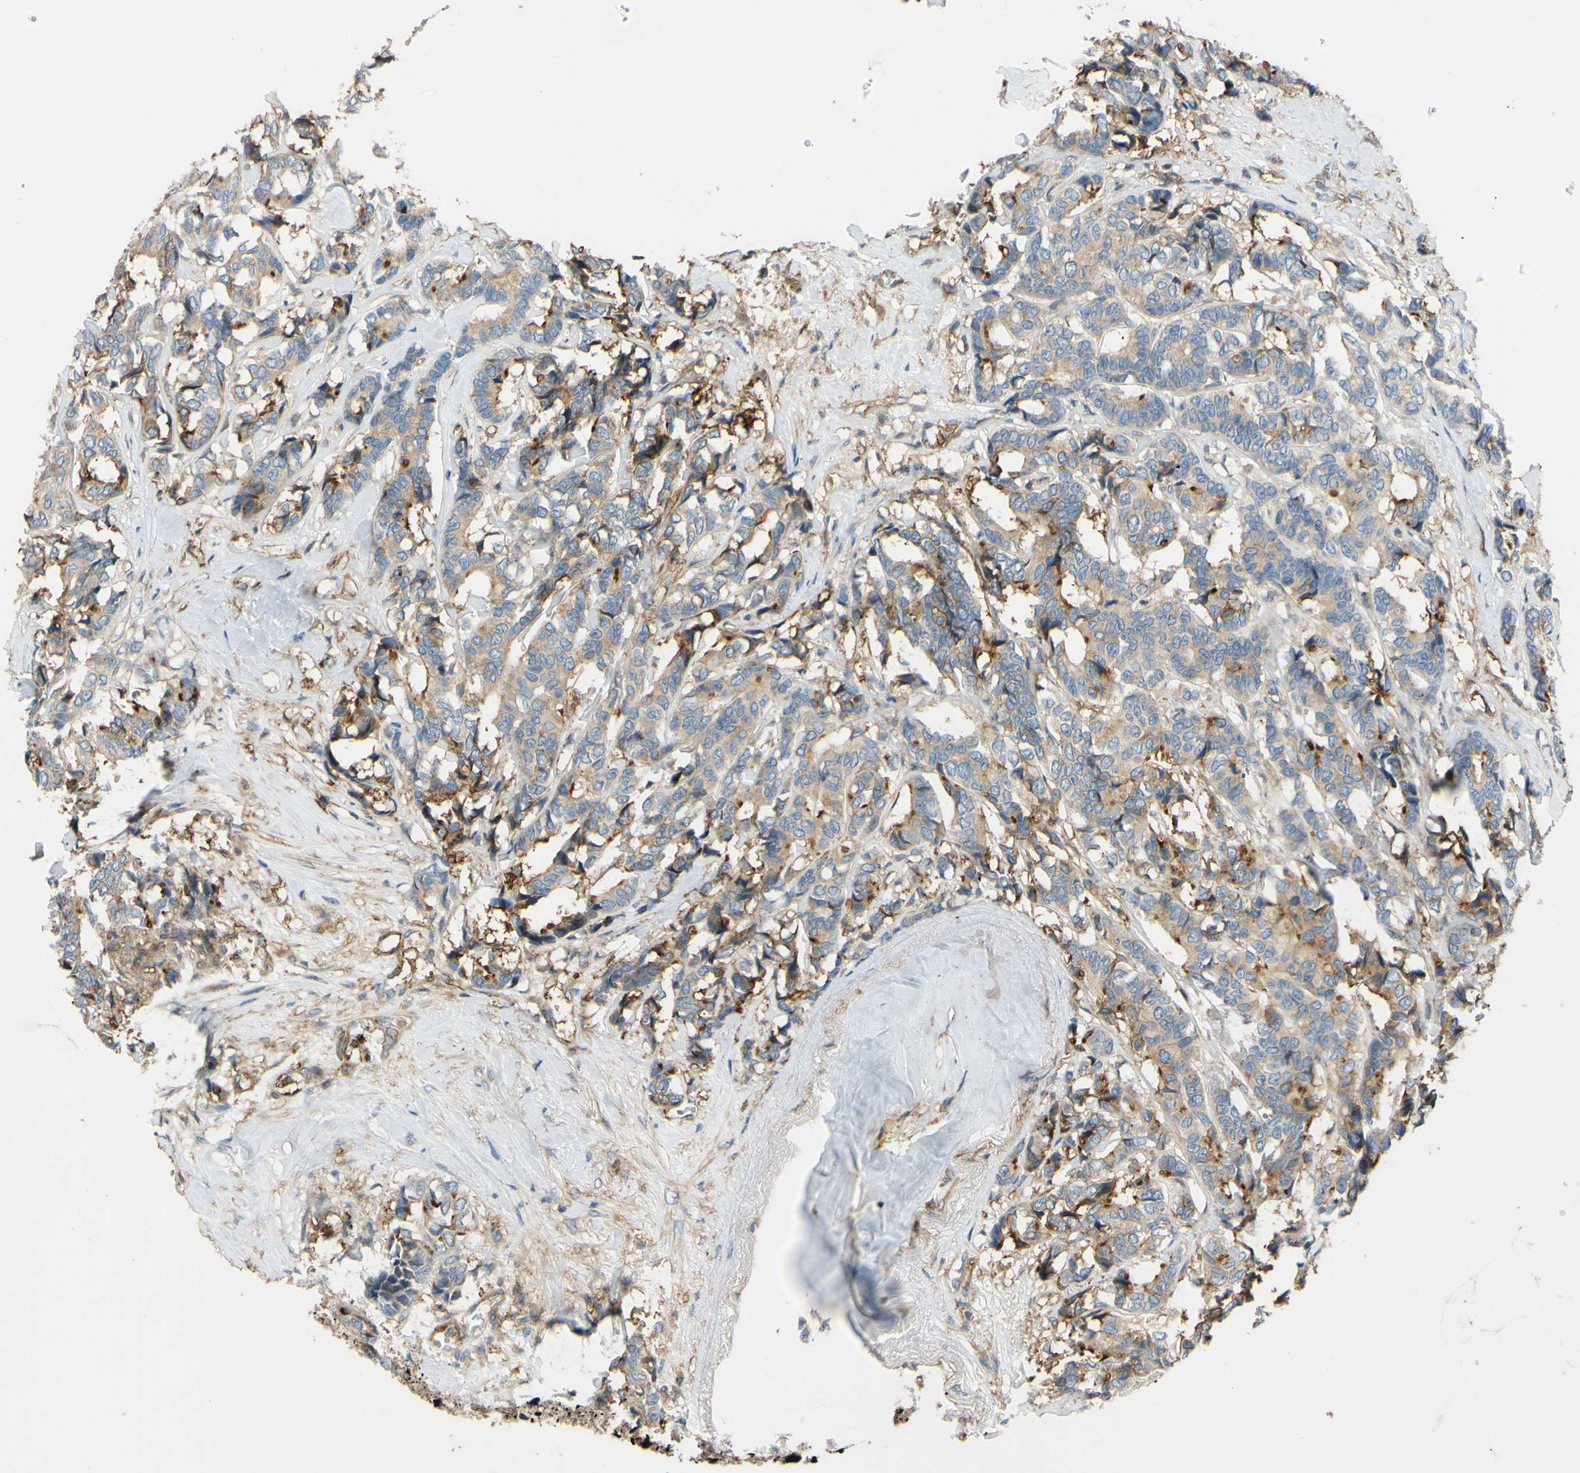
{"staining": {"intensity": "weak", "quantity": ">75%", "location": "cytoplasmic/membranous"}, "tissue": "breast cancer", "cell_type": "Tumor cells", "image_type": "cancer", "snomed": [{"axis": "morphology", "description": "Duct carcinoma"}, {"axis": "topography", "description": "Breast"}], "caption": "Infiltrating ductal carcinoma (breast) tissue demonstrates weak cytoplasmic/membranous expression in about >75% of tumor cells (Stains: DAB in brown, nuclei in blue, Microscopy: brightfield microscopy at high magnification).", "gene": "POR", "patient": {"sex": "female", "age": 87}}